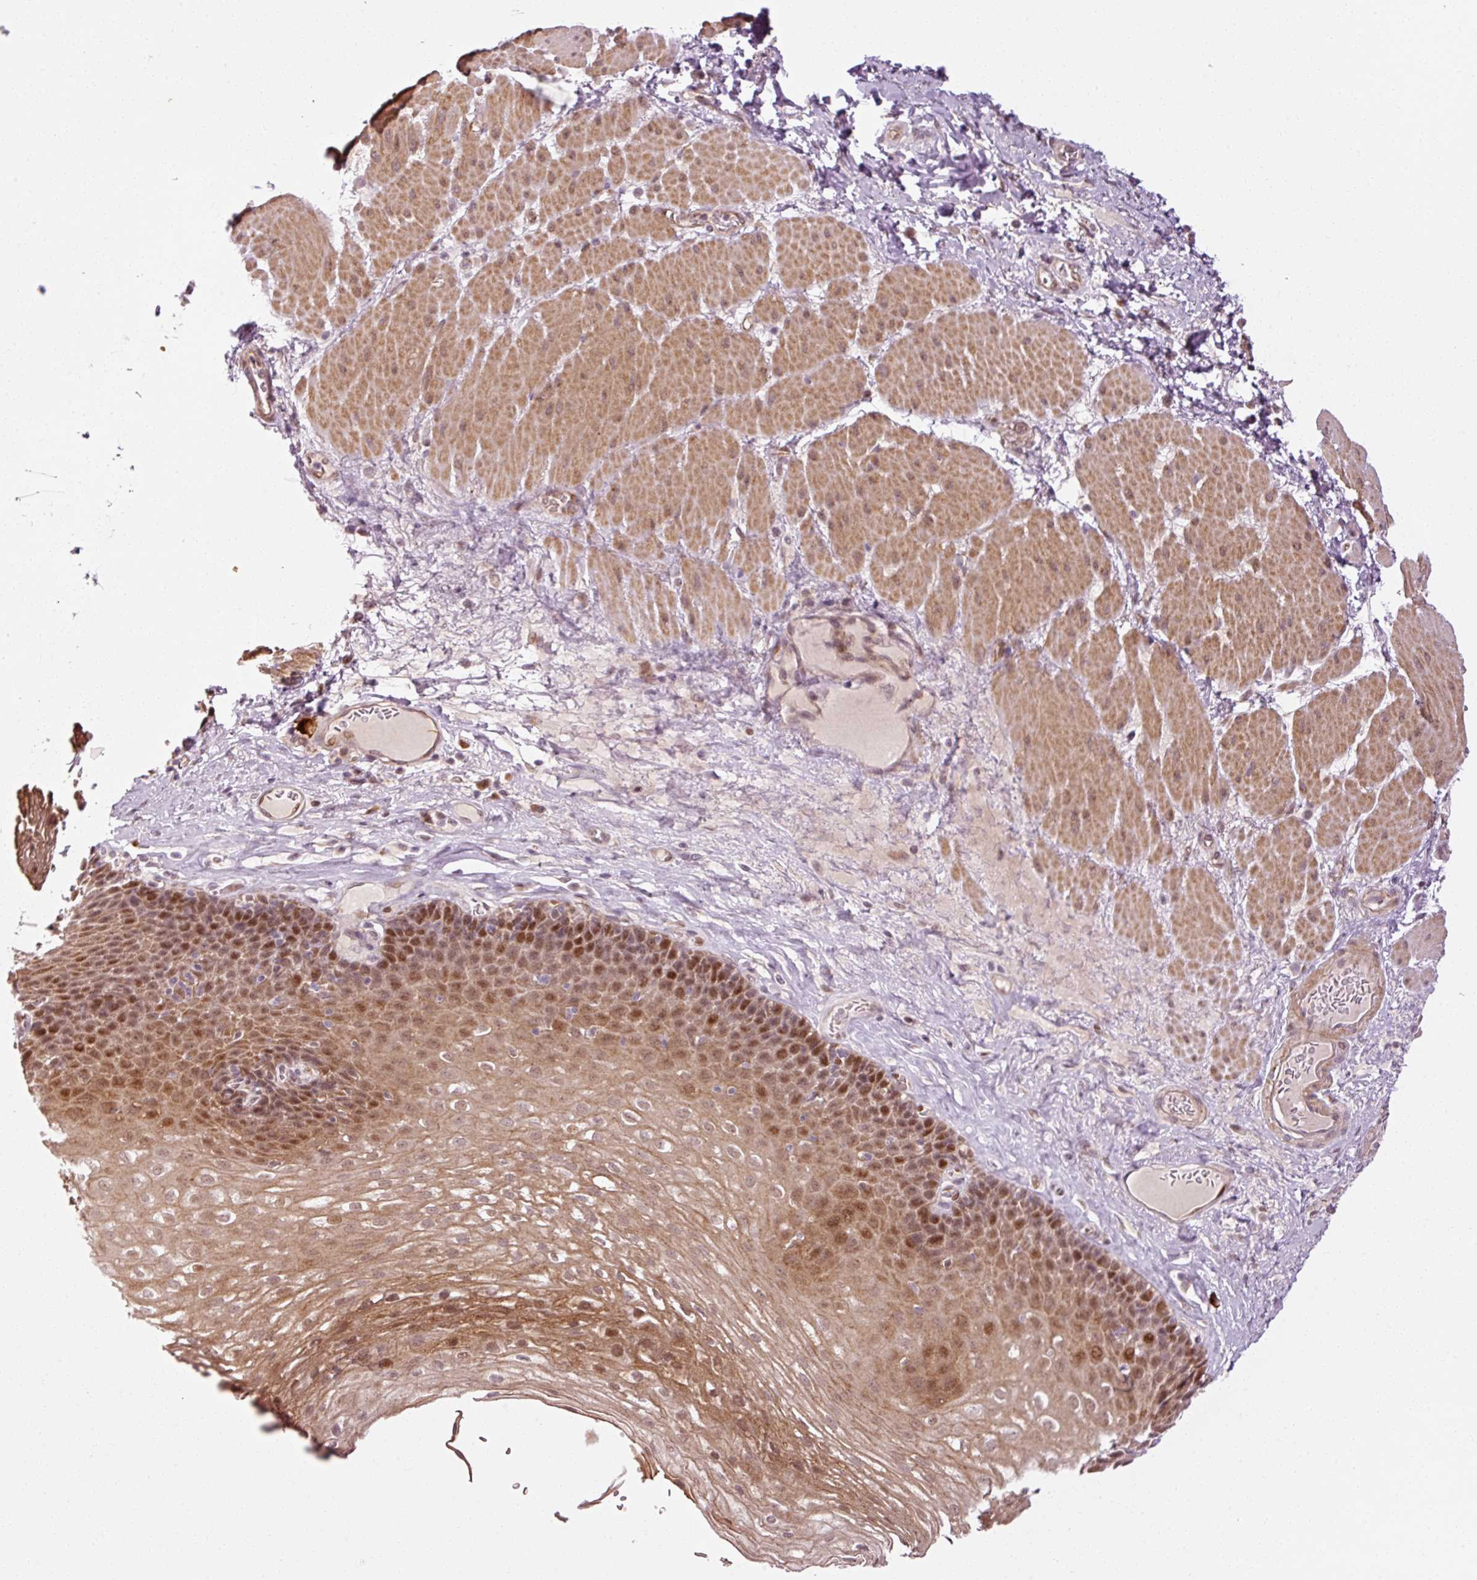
{"staining": {"intensity": "moderate", "quantity": ">75%", "location": "cytoplasmic/membranous,nuclear"}, "tissue": "esophagus", "cell_type": "Squamous epithelial cells", "image_type": "normal", "snomed": [{"axis": "morphology", "description": "Normal tissue, NOS"}, {"axis": "topography", "description": "Esophagus"}], "caption": "Immunohistochemistry (IHC) photomicrograph of benign human esophagus stained for a protein (brown), which reveals medium levels of moderate cytoplasmic/membranous,nuclear positivity in about >75% of squamous epithelial cells.", "gene": "ANKRD20A1", "patient": {"sex": "female", "age": 66}}